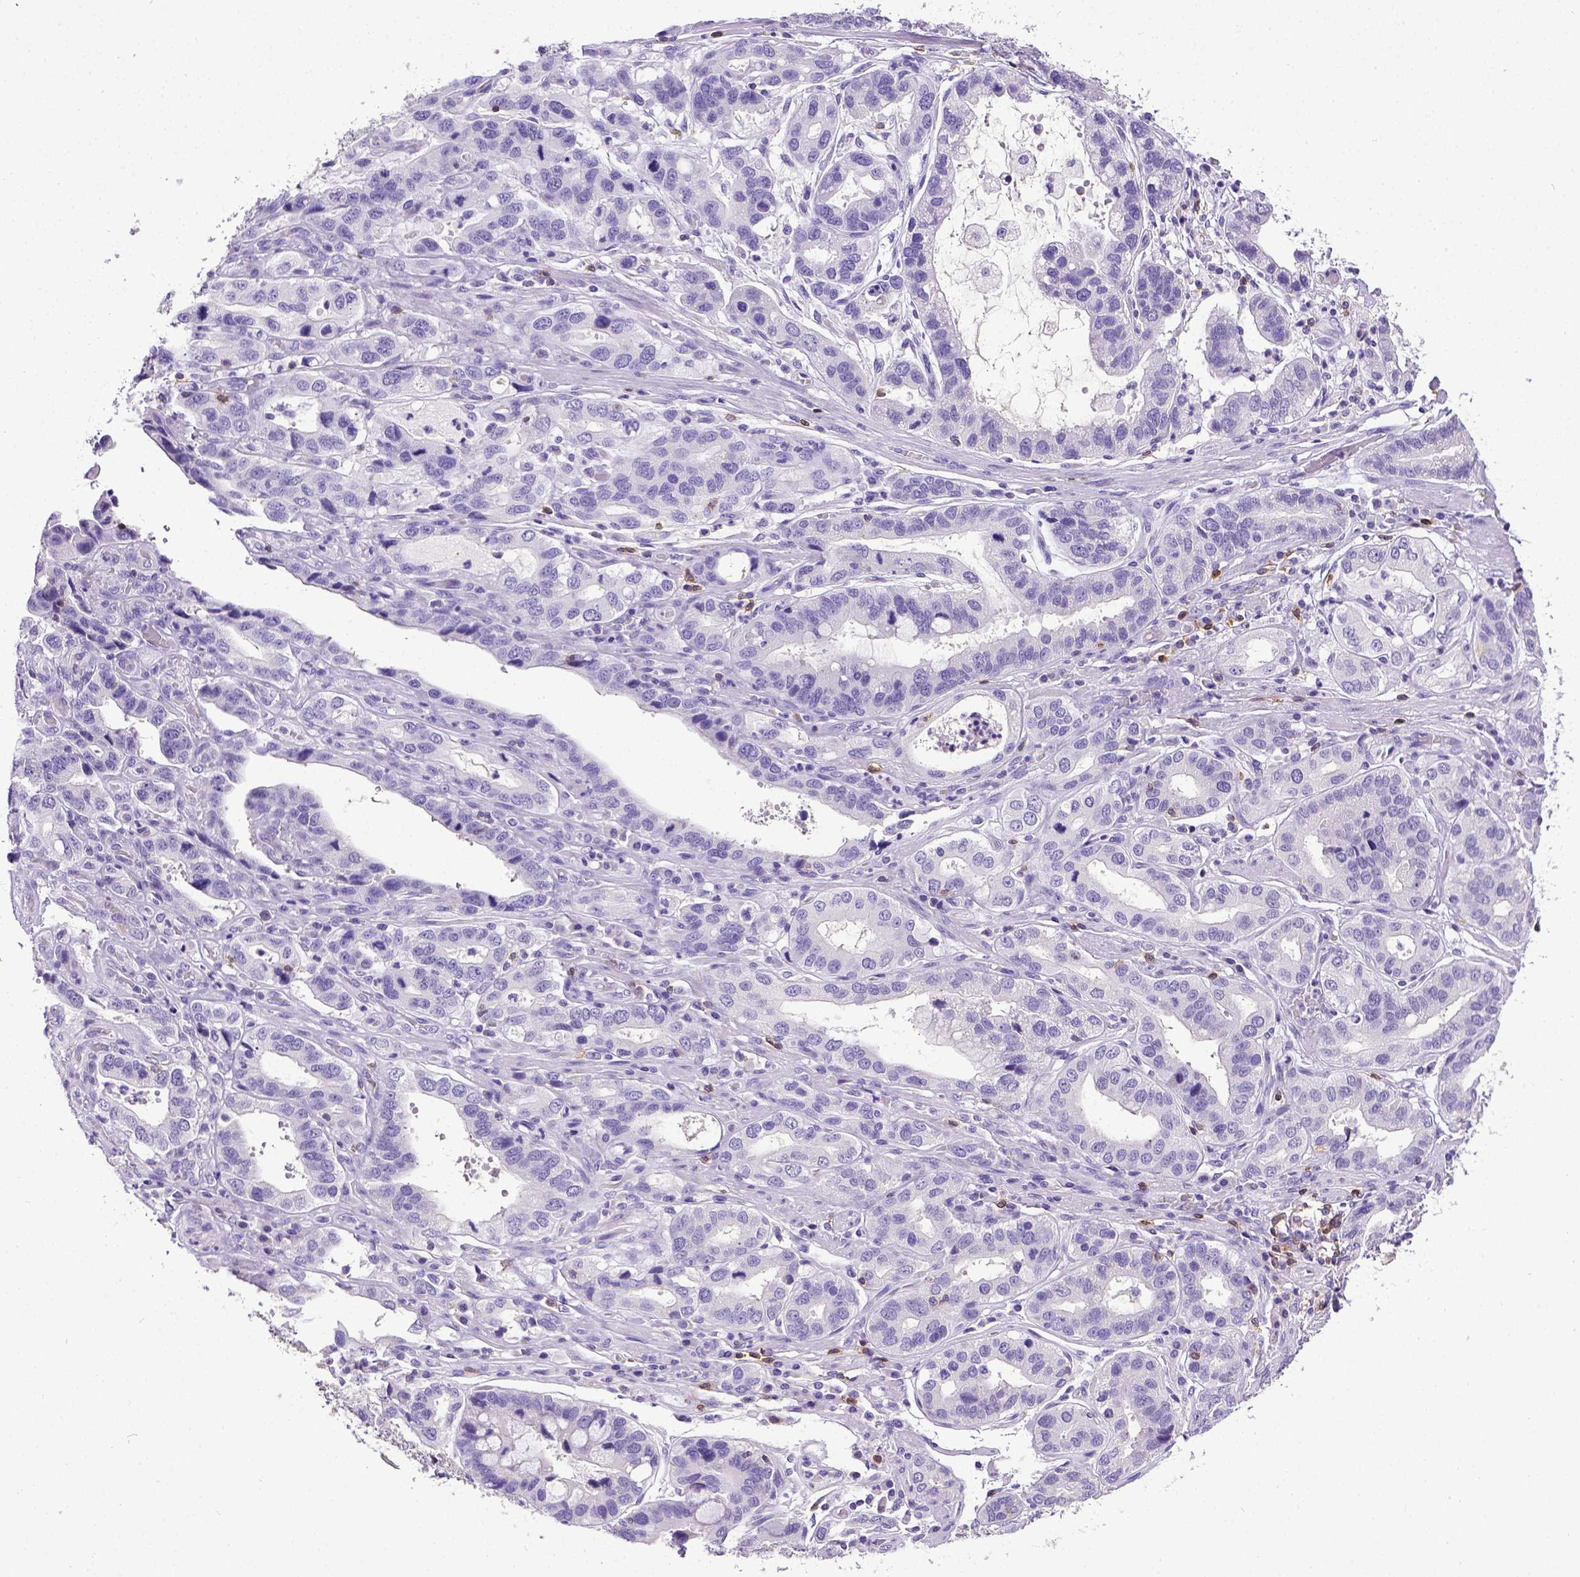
{"staining": {"intensity": "negative", "quantity": "none", "location": "none"}, "tissue": "stomach cancer", "cell_type": "Tumor cells", "image_type": "cancer", "snomed": [{"axis": "morphology", "description": "Adenocarcinoma, NOS"}, {"axis": "topography", "description": "Stomach, lower"}], "caption": "Immunohistochemistry (IHC) micrograph of neoplastic tissue: human adenocarcinoma (stomach) stained with DAB demonstrates no significant protein expression in tumor cells.", "gene": "CD3E", "patient": {"sex": "female", "age": 76}}